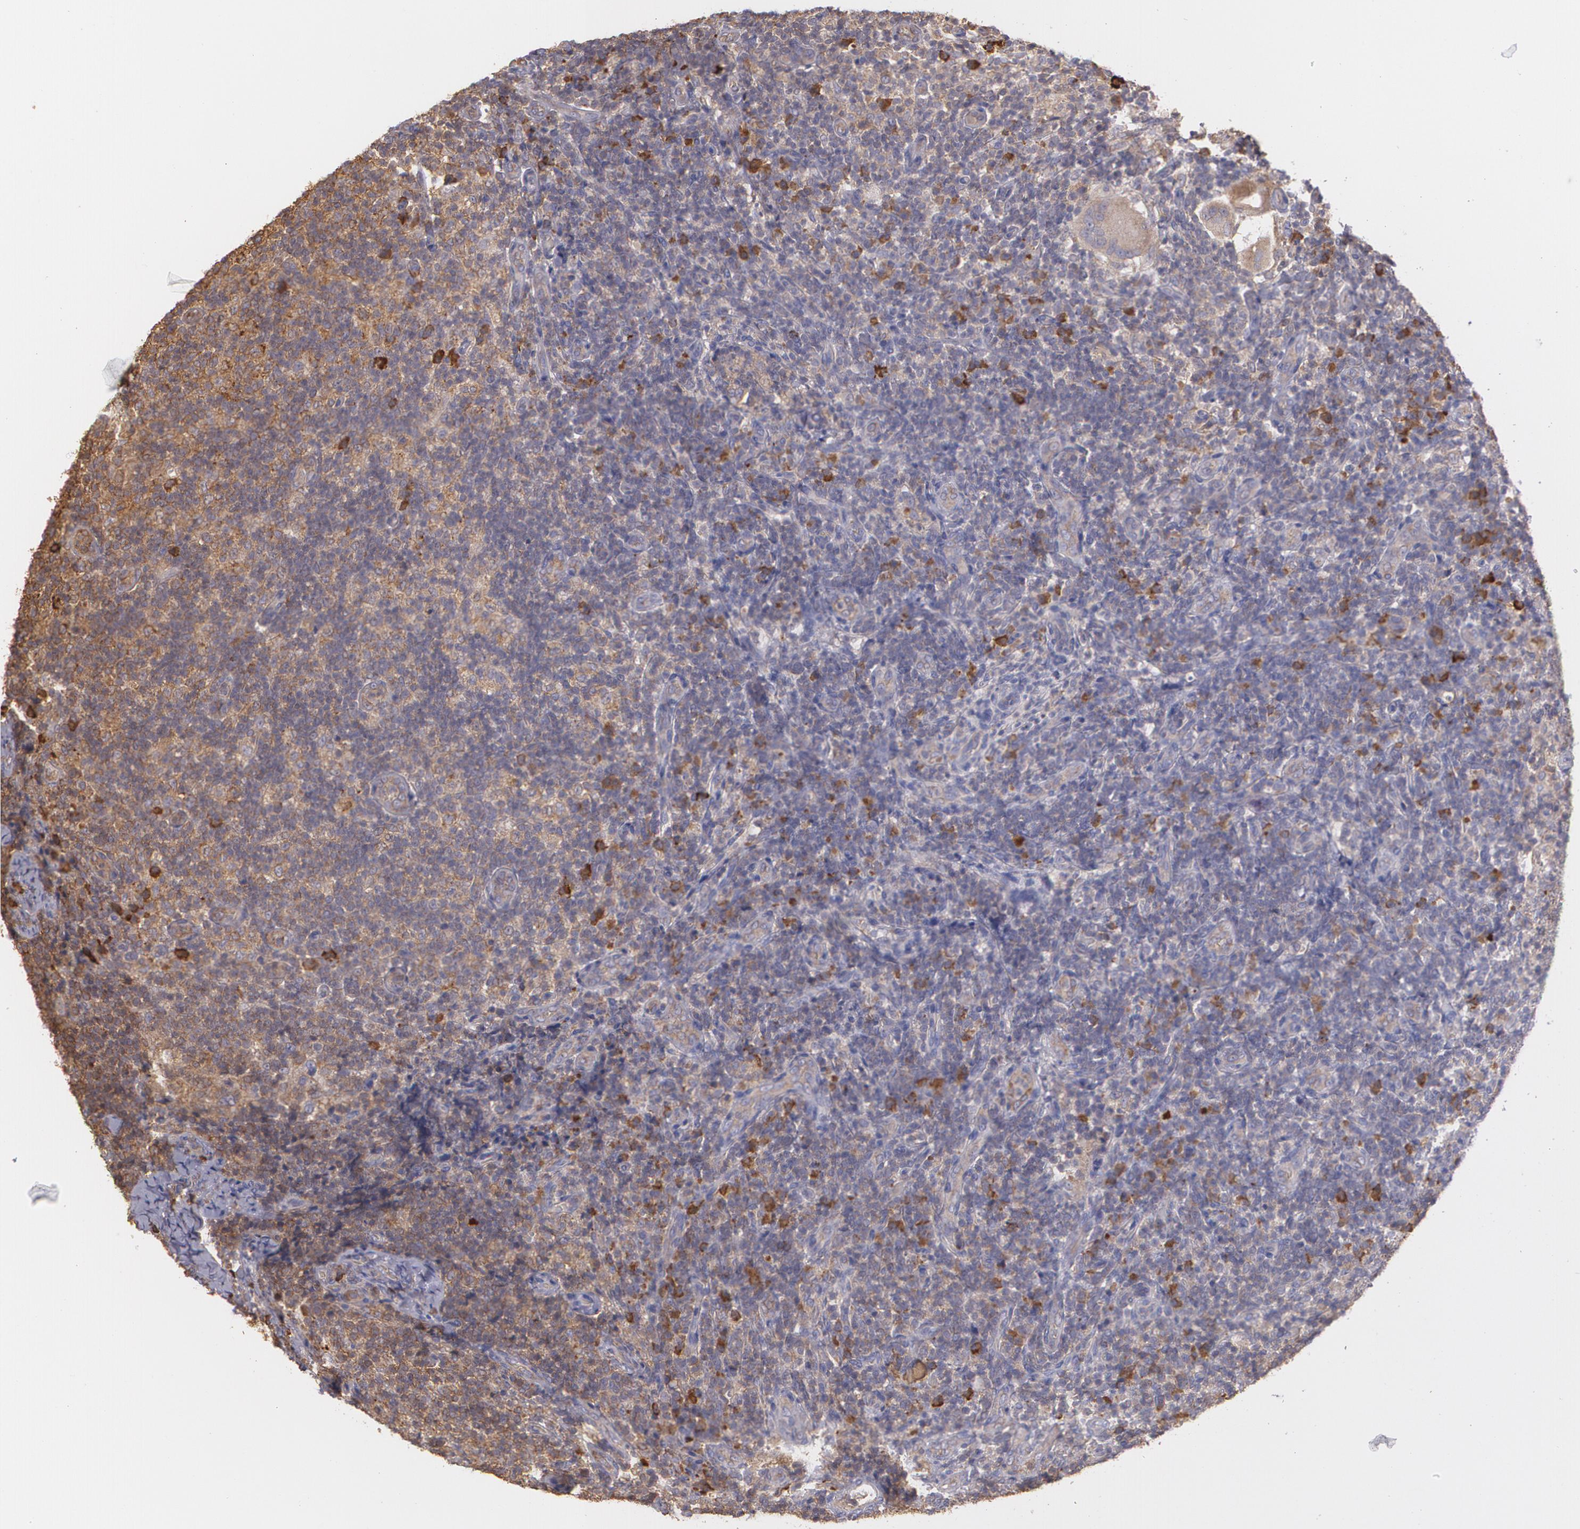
{"staining": {"intensity": "strong", "quantity": ">75%", "location": "cytoplasmic/membranous"}, "tissue": "lymph node", "cell_type": "Germinal center cells", "image_type": "normal", "snomed": [{"axis": "morphology", "description": "Normal tissue, NOS"}, {"axis": "morphology", "description": "Inflammation, NOS"}, {"axis": "topography", "description": "Lymph node"}], "caption": "A micrograph of lymph node stained for a protein reveals strong cytoplasmic/membranous brown staining in germinal center cells. The staining was performed using DAB (3,3'-diaminobenzidine) to visualize the protein expression in brown, while the nuclei were stained in blue with hematoxylin (Magnification: 20x).", "gene": "ECE1", "patient": {"sex": "male", "age": 46}}